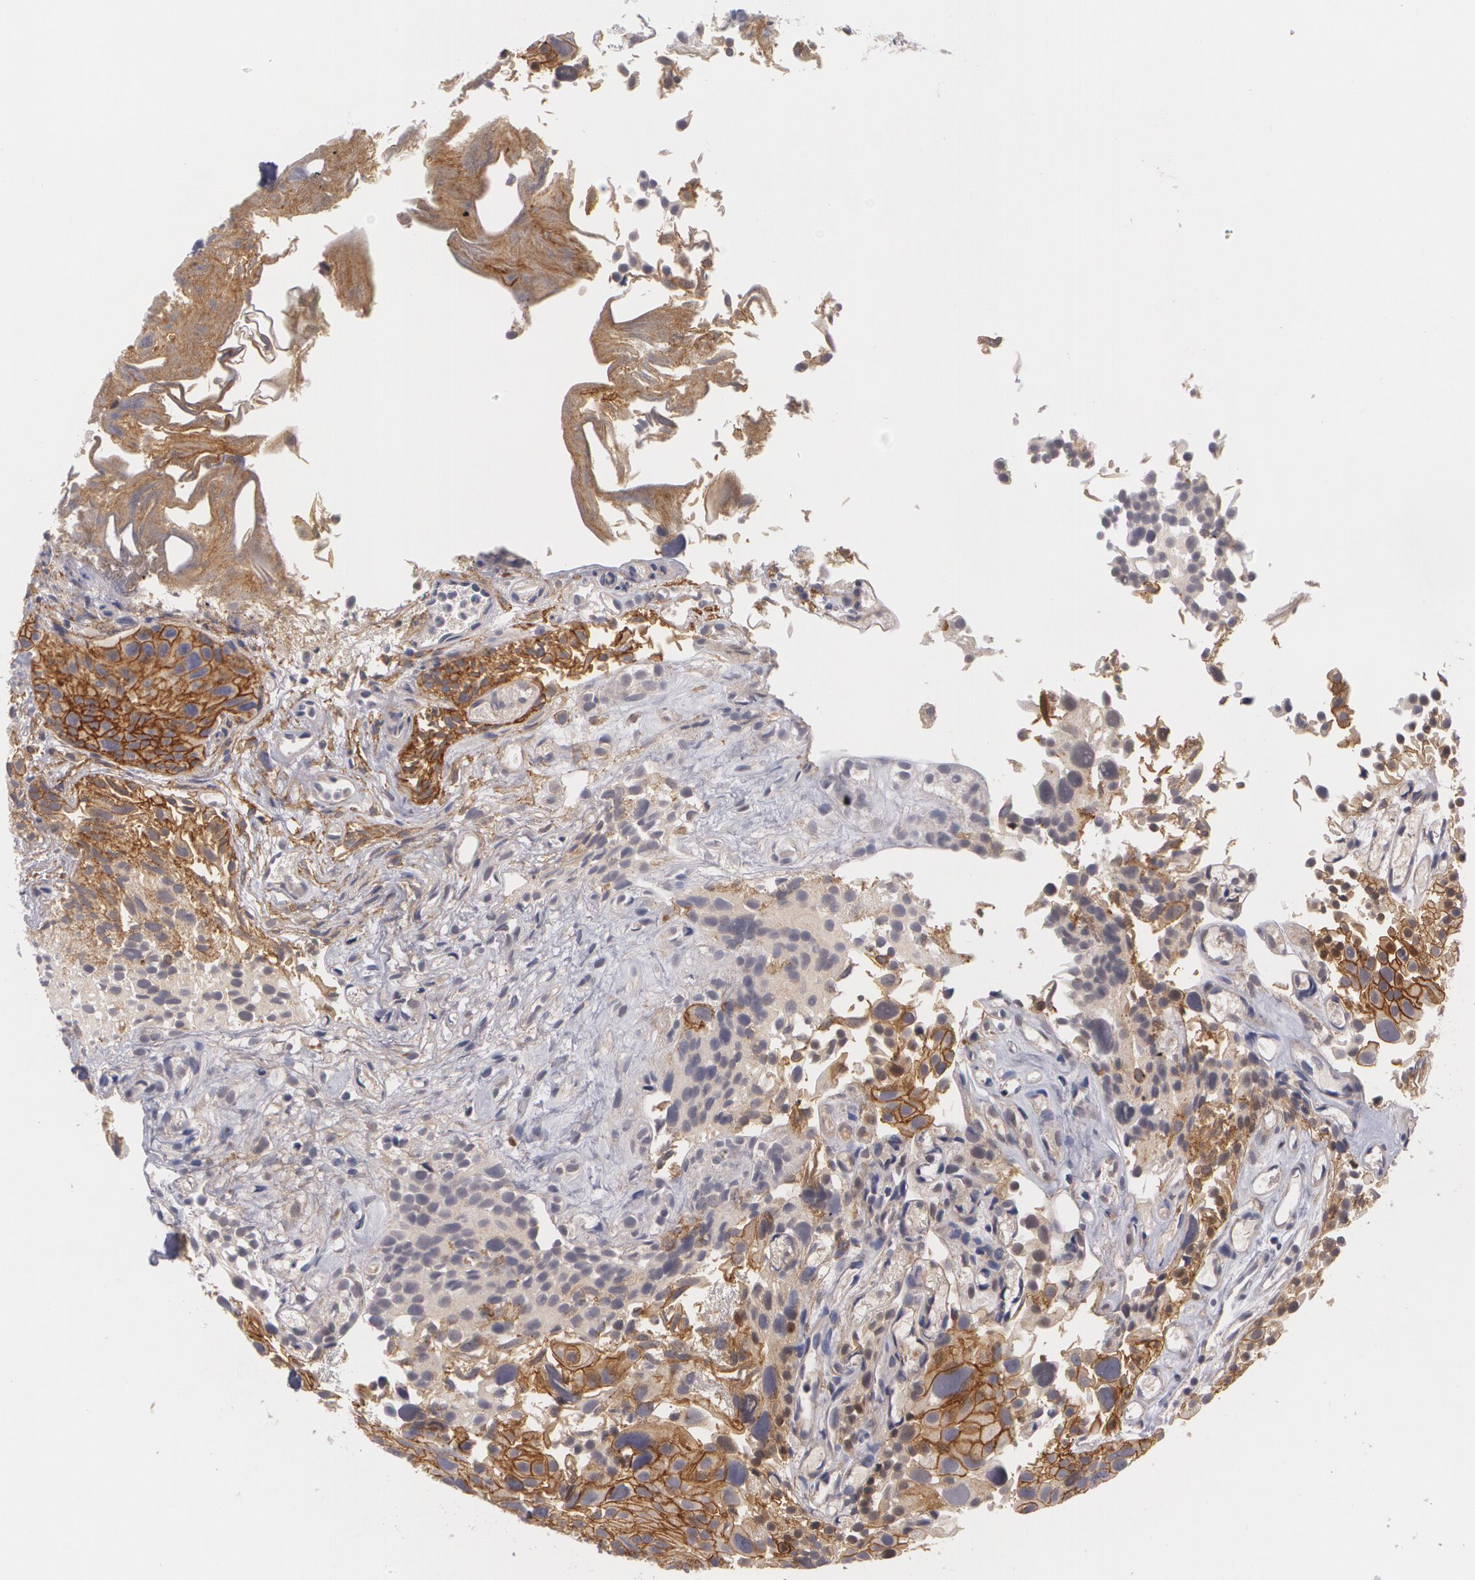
{"staining": {"intensity": "strong", "quantity": ">75%", "location": "cytoplasmic/membranous"}, "tissue": "urothelial cancer", "cell_type": "Tumor cells", "image_type": "cancer", "snomed": [{"axis": "morphology", "description": "Urothelial carcinoma, High grade"}, {"axis": "topography", "description": "Urinary bladder"}], "caption": "Strong cytoplasmic/membranous positivity is seen in about >75% of tumor cells in high-grade urothelial carcinoma. Using DAB (brown) and hematoxylin (blue) stains, captured at high magnification using brightfield microscopy.", "gene": "CASK", "patient": {"sex": "female", "age": 78}}